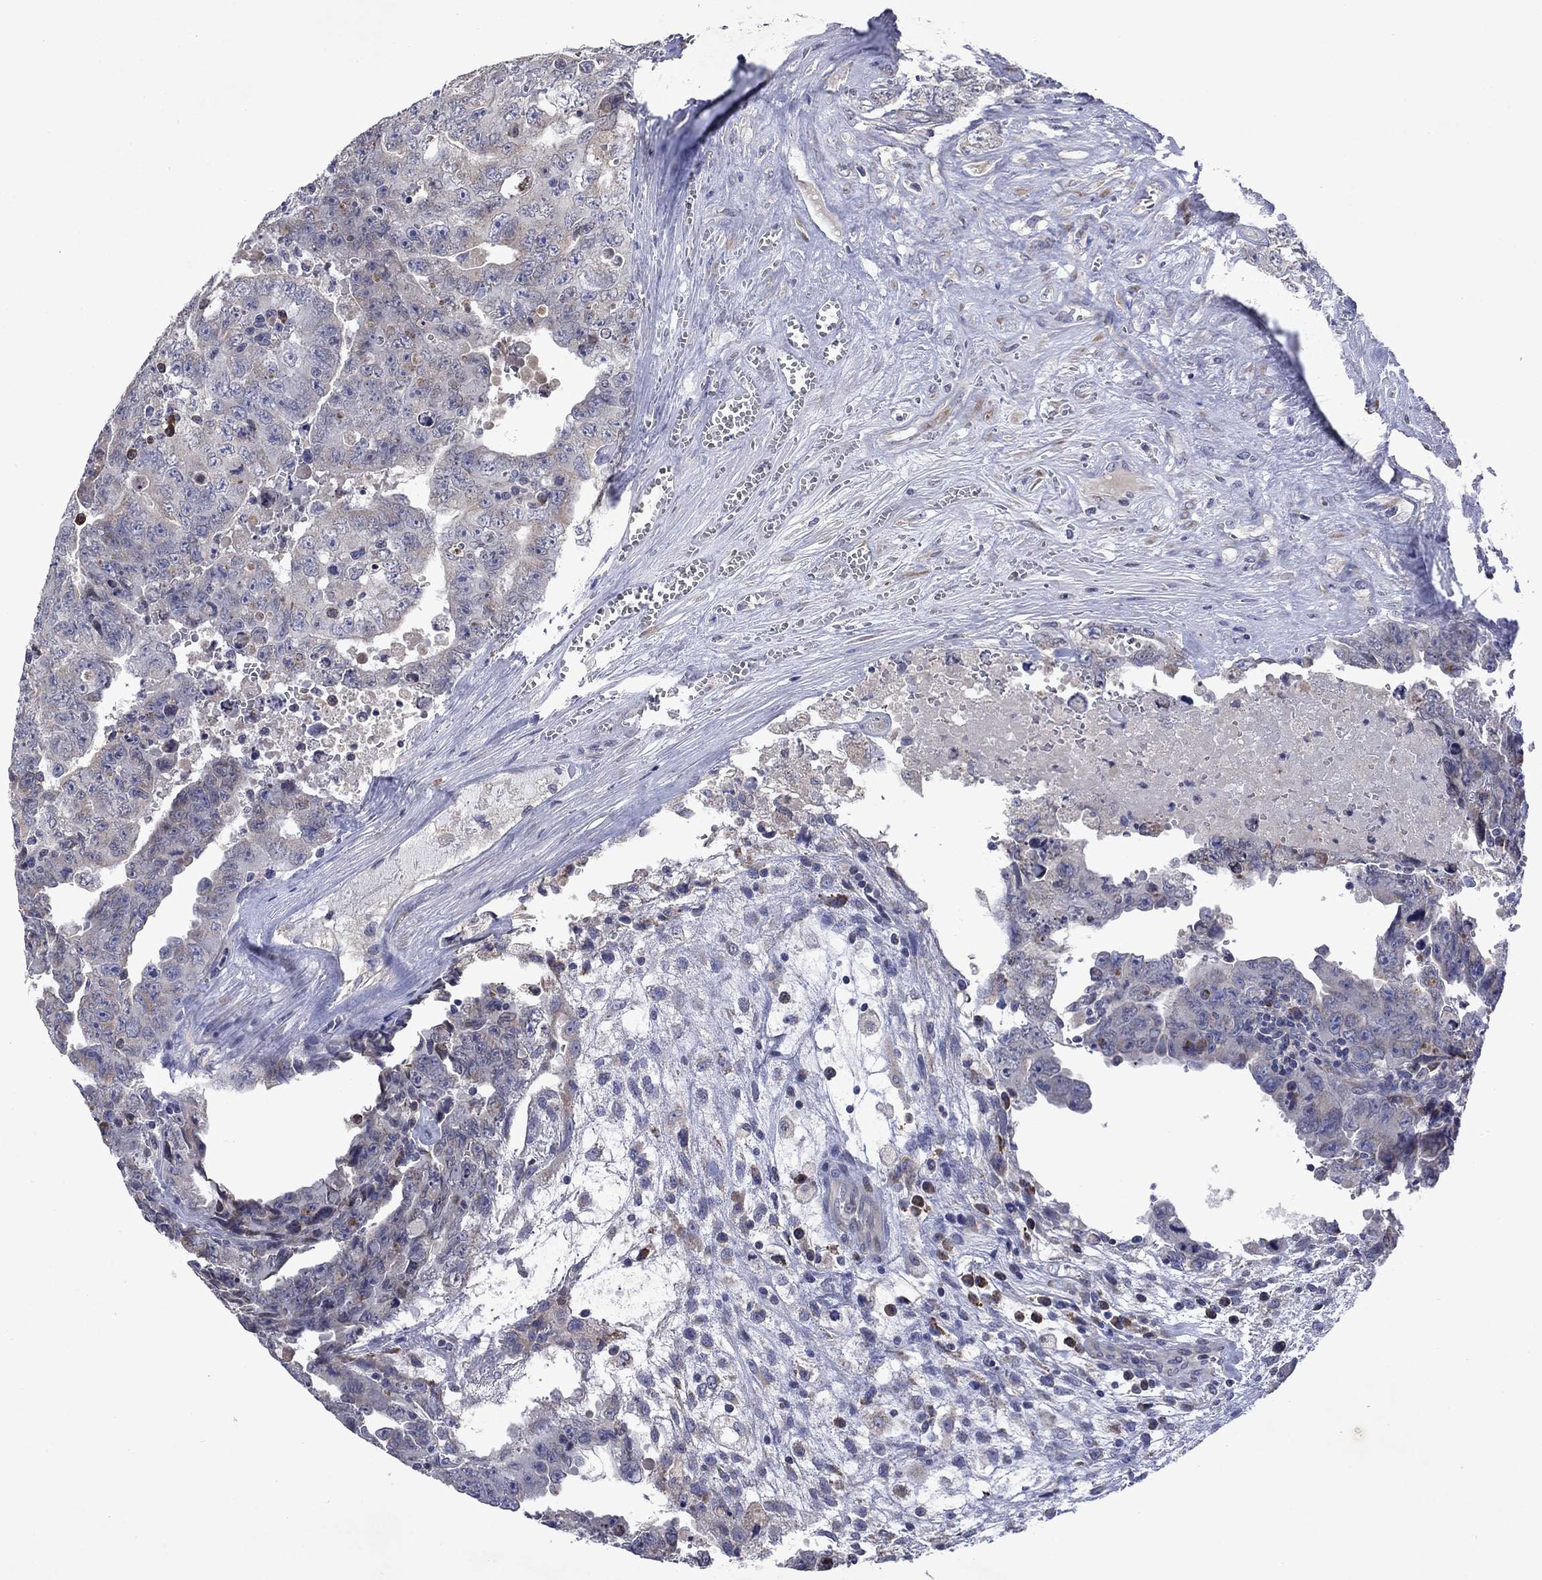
{"staining": {"intensity": "negative", "quantity": "none", "location": "none"}, "tissue": "testis cancer", "cell_type": "Tumor cells", "image_type": "cancer", "snomed": [{"axis": "morphology", "description": "Carcinoma, Embryonal, NOS"}, {"axis": "topography", "description": "Testis"}], "caption": "Tumor cells are negative for protein expression in human embryonal carcinoma (testis).", "gene": "TMEM97", "patient": {"sex": "male", "age": 24}}